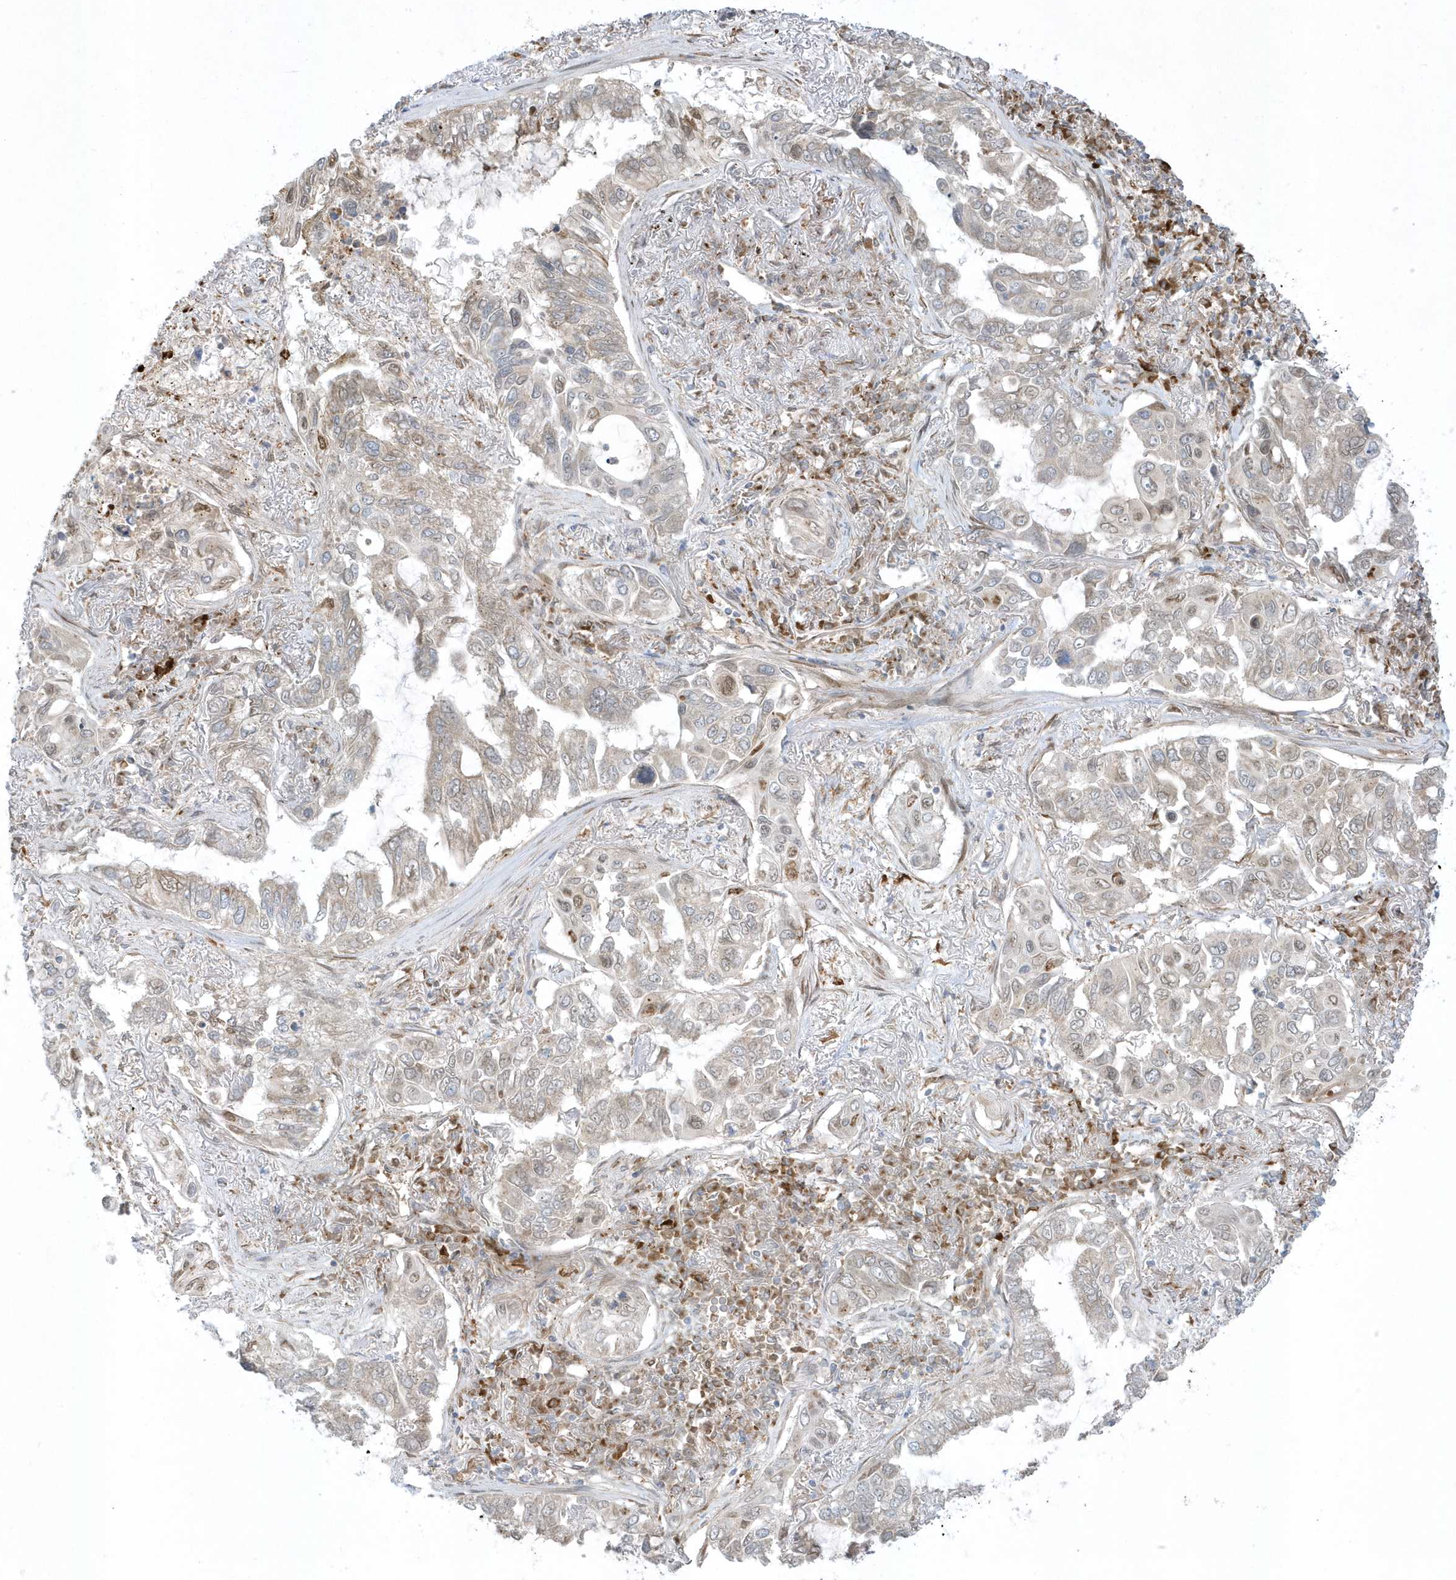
{"staining": {"intensity": "negative", "quantity": "none", "location": "none"}, "tissue": "lung cancer", "cell_type": "Tumor cells", "image_type": "cancer", "snomed": [{"axis": "morphology", "description": "Adenocarcinoma, NOS"}, {"axis": "topography", "description": "Lung"}], "caption": "A photomicrograph of human lung cancer (adenocarcinoma) is negative for staining in tumor cells. Nuclei are stained in blue.", "gene": "RPP40", "patient": {"sex": "male", "age": 64}}